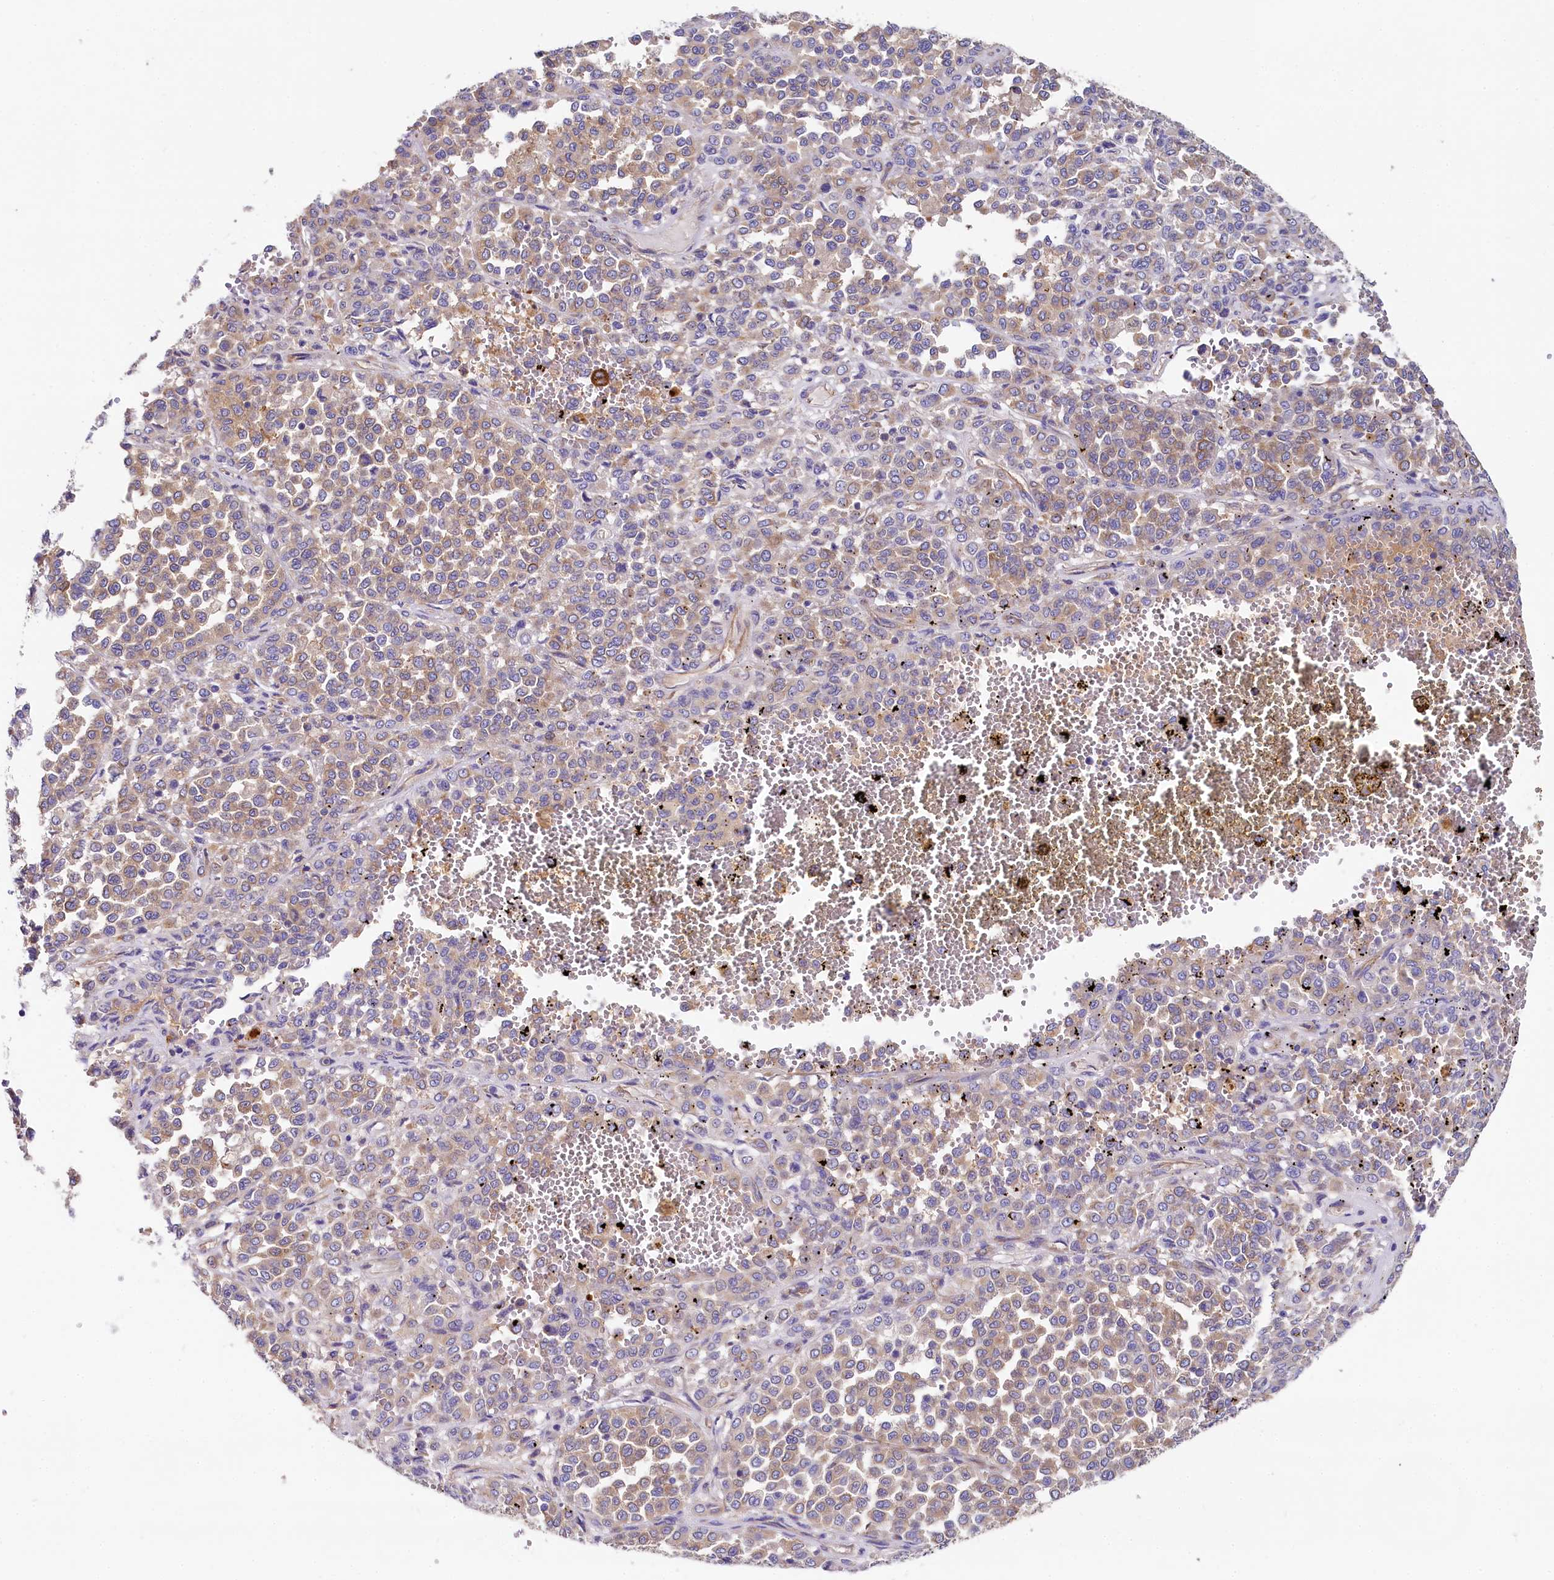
{"staining": {"intensity": "weak", "quantity": ">75%", "location": "cytoplasmic/membranous"}, "tissue": "melanoma", "cell_type": "Tumor cells", "image_type": "cancer", "snomed": [{"axis": "morphology", "description": "Malignant melanoma, Metastatic site"}, {"axis": "topography", "description": "Pancreas"}], "caption": "Immunohistochemistry (IHC) of melanoma reveals low levels of weak cytoplasmic/membranous staining in about >75% of tumor cells. The staining is performed using DAB brown chromogen to label protein expression. The nuclei are counter-stained blue using hematoxylin.", "gene": "QARS1", "patient": {"sex": "female", "age": 30}}